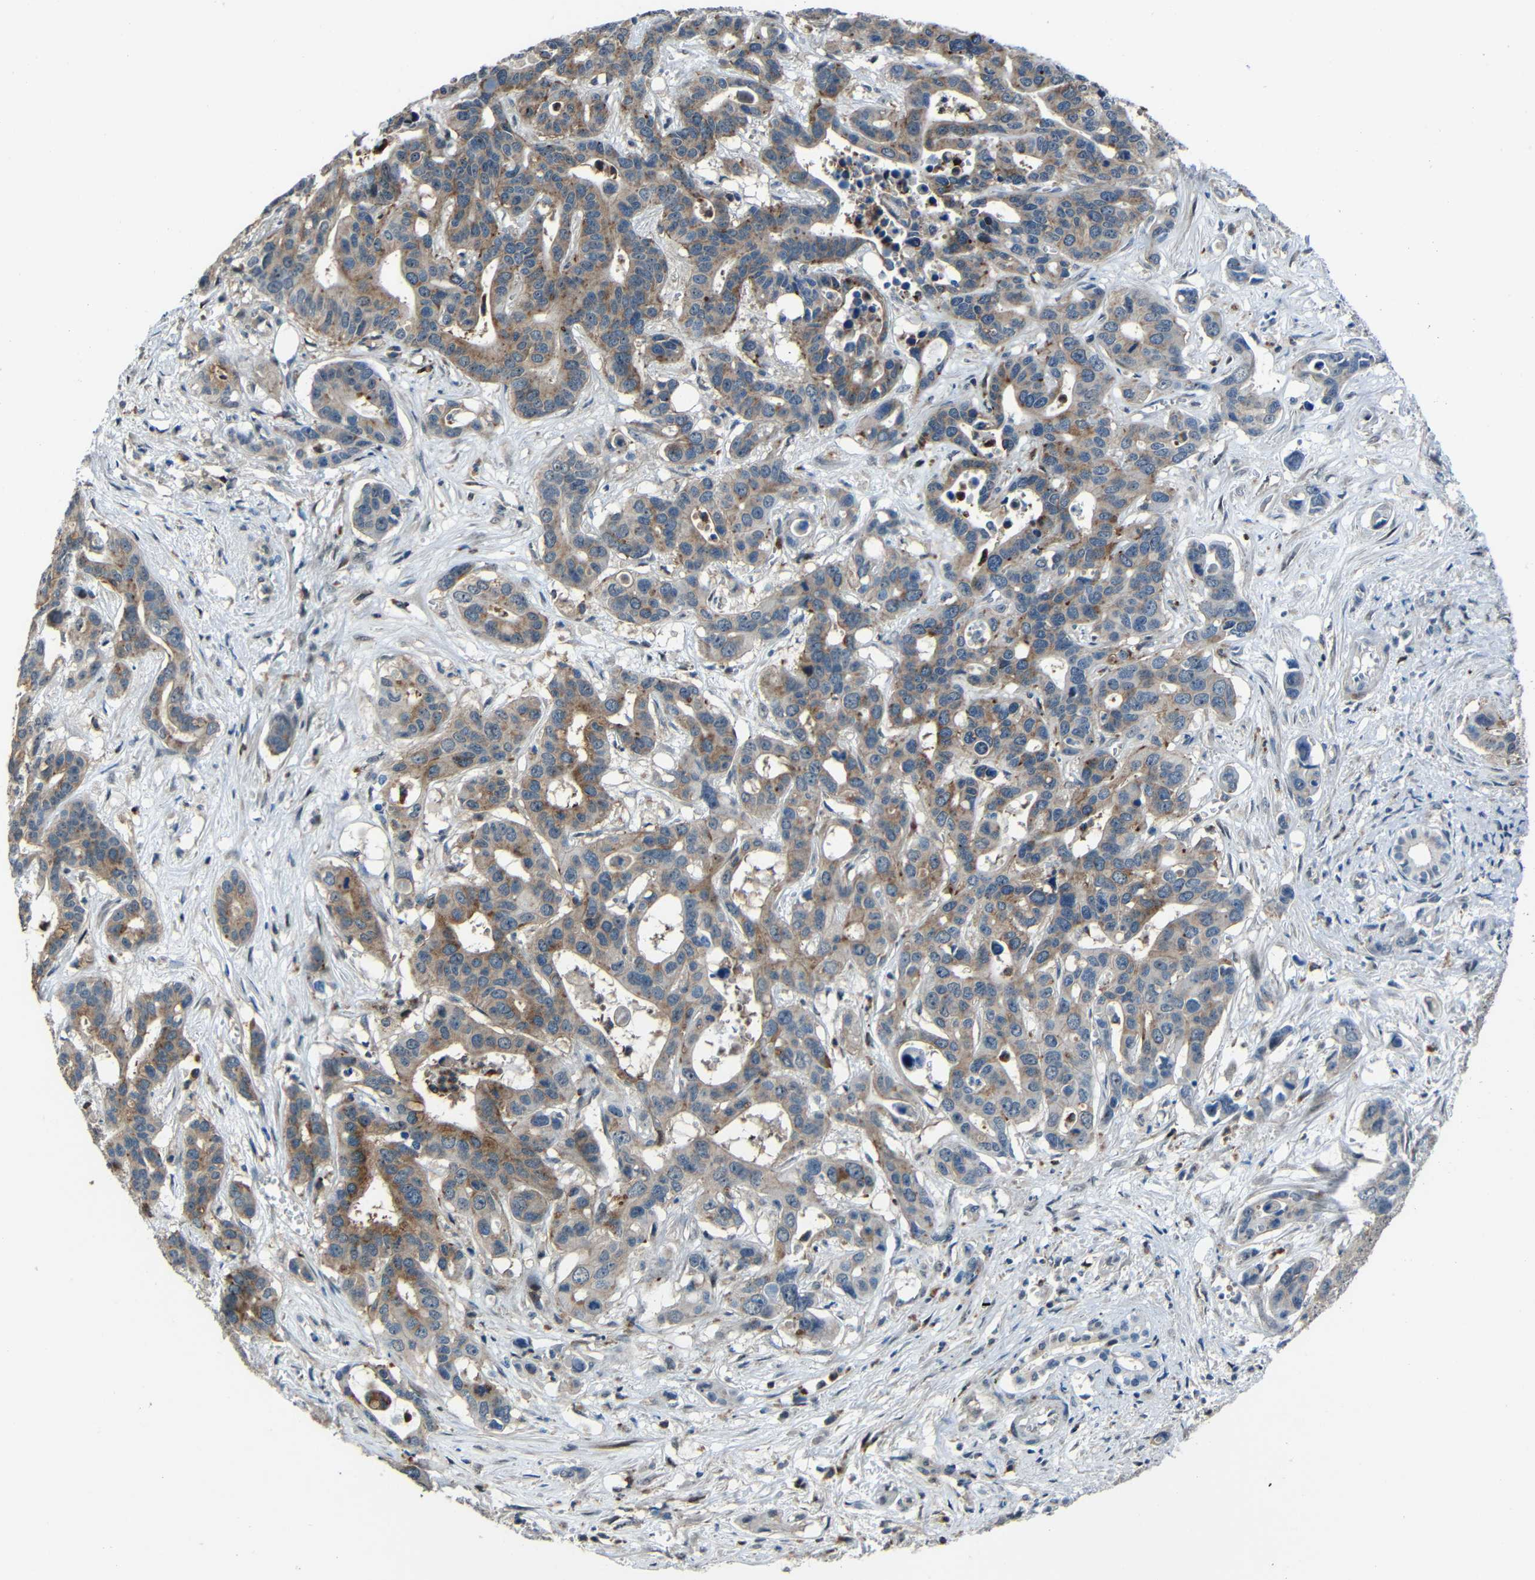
{"staining": {"intensity": "moderate", "quantity": ">75%", "location": "cytoplasmic/membranous"}, "tissue": "liver cancer", "cell_type": "Tumor cells", "image_type": "cancer", "snomed": [{"axis": "morphology", "description": "Cholangiocarcinoma"}, {"axis": "topography", "description": "Liver"}], "caption": "The immunohistochemical stain labels moderate cytoplasmic/membranous positivity in tumor cells of liver cholangiocarcinoma tissue. (IHC, brightfield microscopy, high magnification).", "gene": "DNAJC5", "patient": {"sex": "female", "age": 65}}